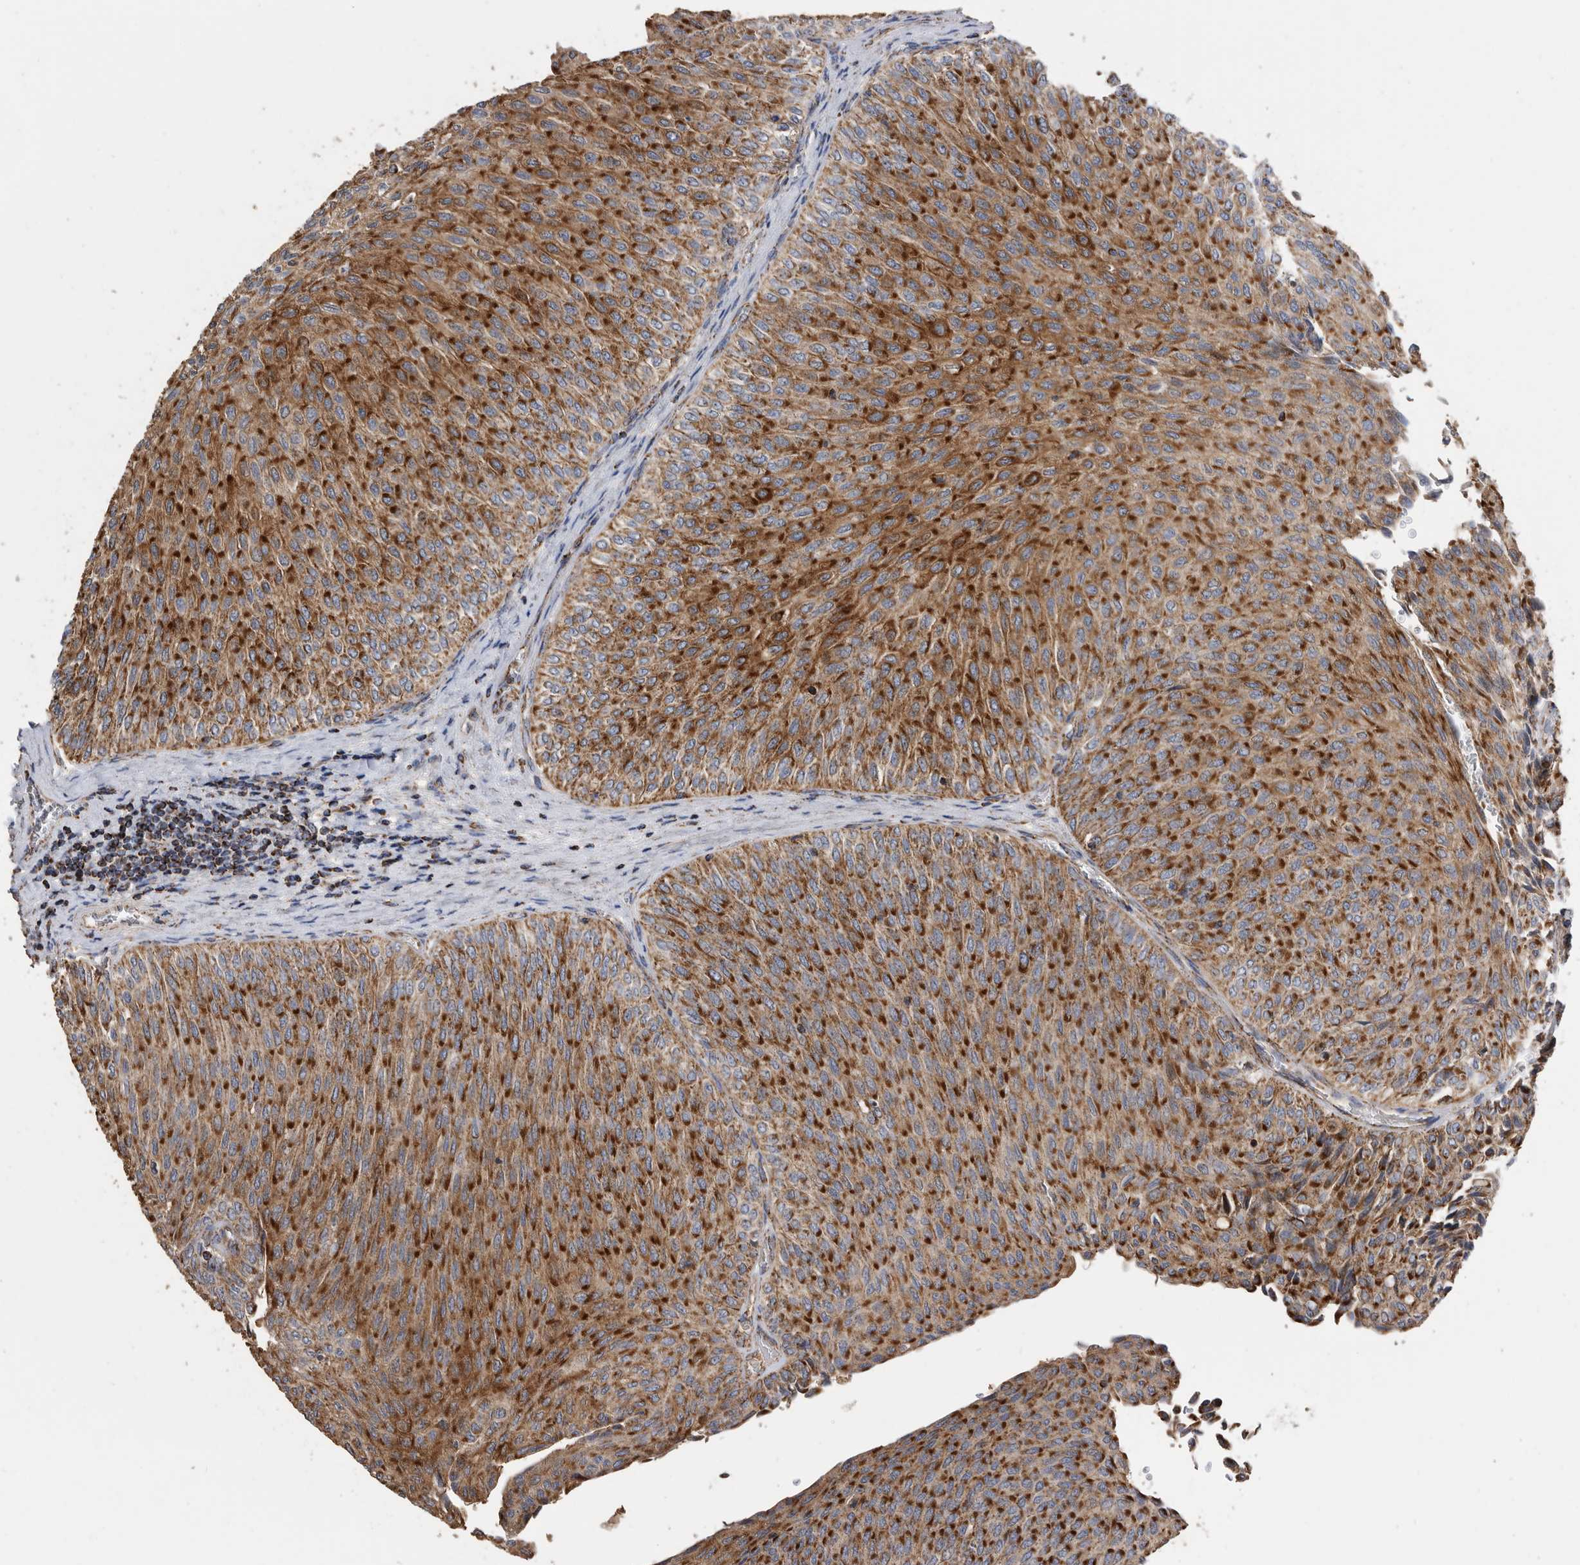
{"staining": {"intensity": "strong", "quantity": ">75%", "location": "cytoplasmic/membranous"}, "tissue": "urothelial cancer", "cell_type": "Tumor cells", "image_type": "cancer", "snomed": [{"axis": "morphology", "description": "Urothelial carcinoma, Low grade"}, {"axis": "topography", "description": "Urinary bladder"}], "caption": "This micrograph reveals urothelial carcinoma (low-grade) stained with immunohistochemistry (IHC) to label a protein in brown. The cytoplasmic/membranous of tumor cells show strong positivity for the protein. Nuclei are counter-stained blue.", "gene": "WFDC1", "patient": {"sex": "male", "age": 78}}